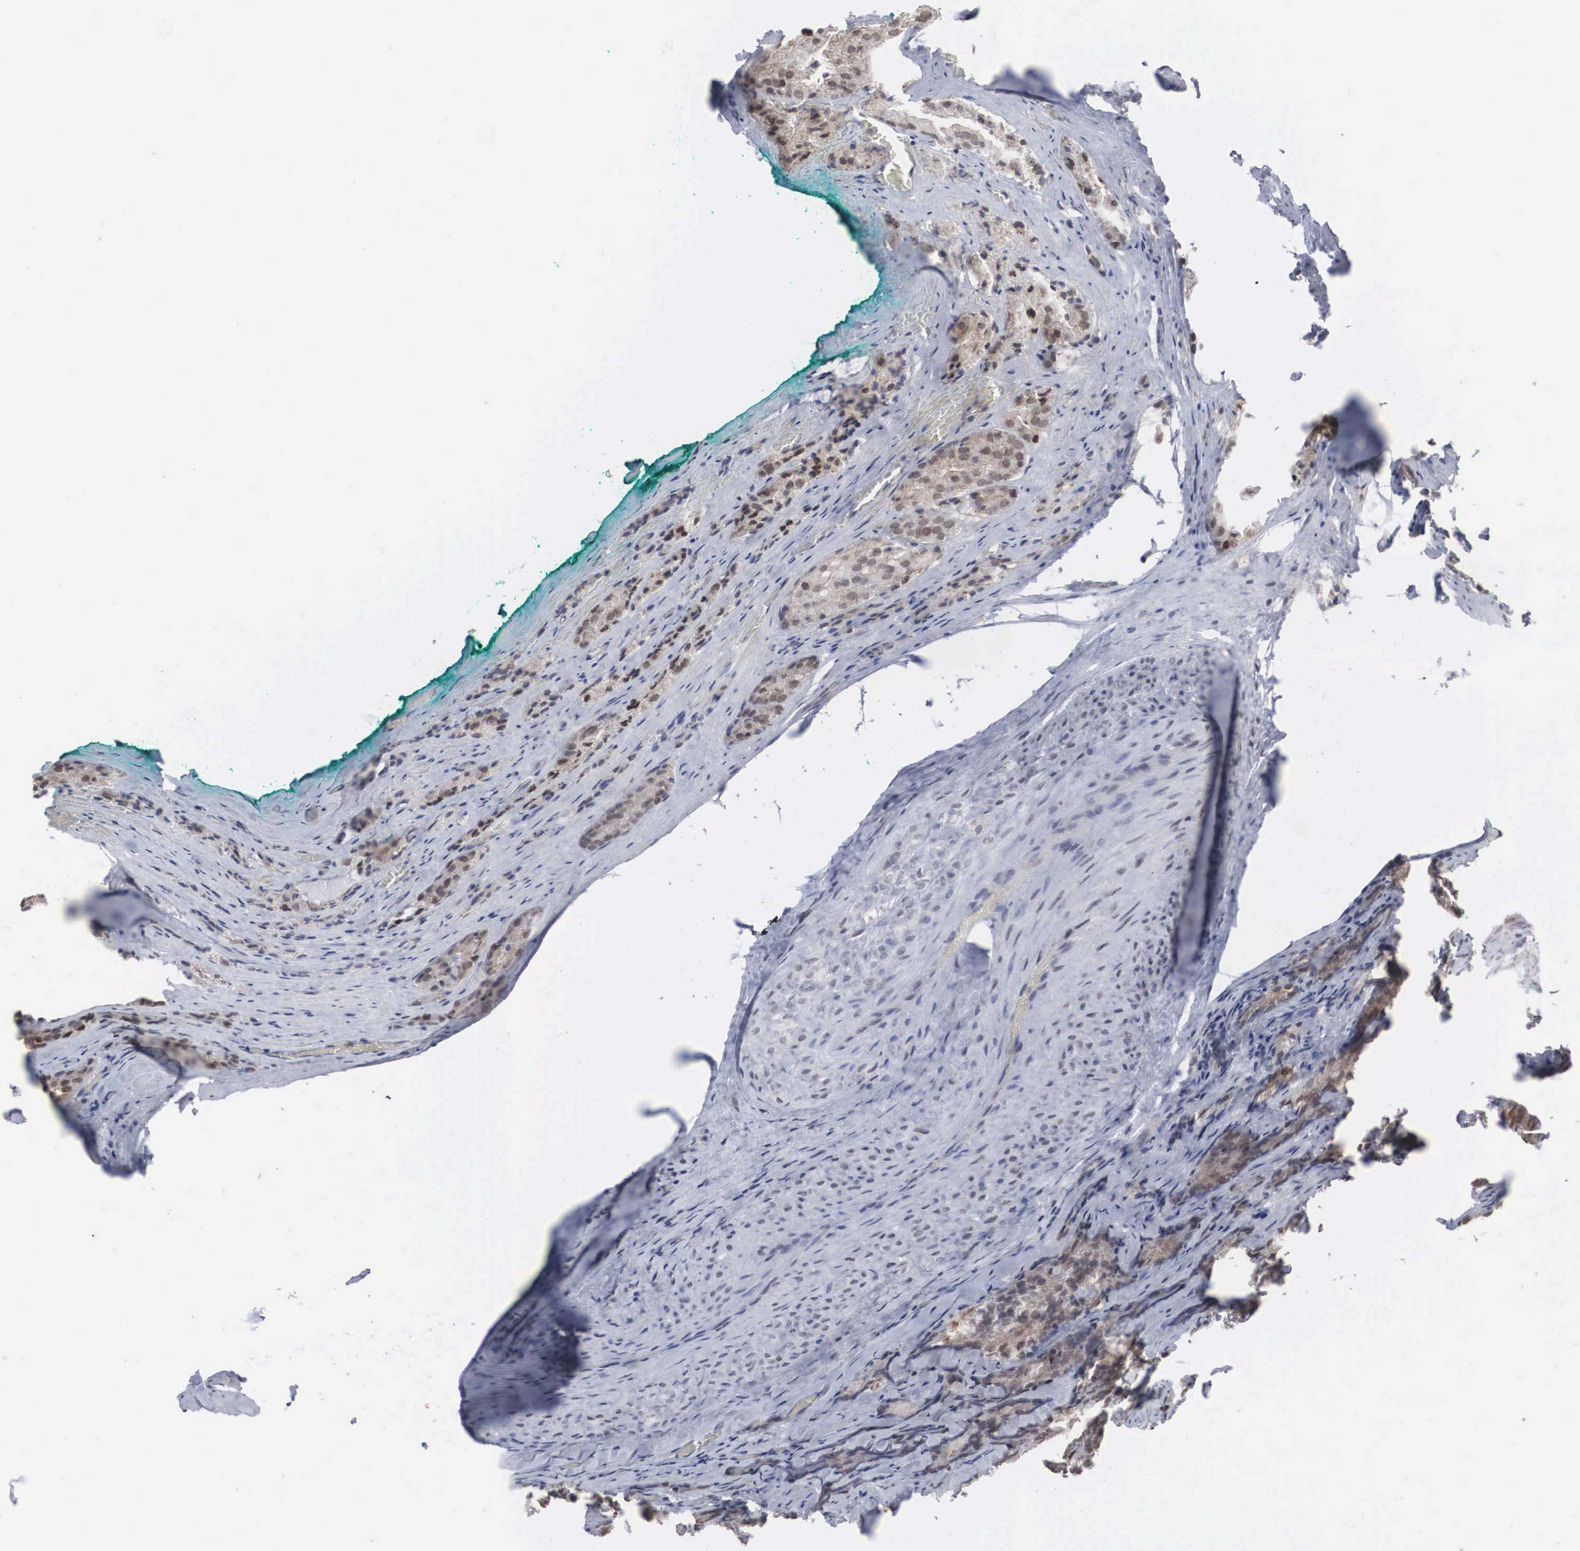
{"staining": {"intensity": "strong", "quantity": ">75%", "location": "nuclear"}, "tissue": "prostate cancer", "cell_type": "Tumor cells", "image_type": "cancer", "snomed": [{"axis": "morphology", "description": "Adenocarcinoma, Medium grade"}, {"axis": "topography", "description": "Prostate"}], "caption": "This image displays adenocarcinoma (medium-grade) (prostate) stained with IHC to label a protein in brown. The nuclear of tumor cells show strong positivity for the protein. Nuclei are counter-stained blue.", "gene": "AUTS2", "patient": {"sex": "male", "age": 60}}